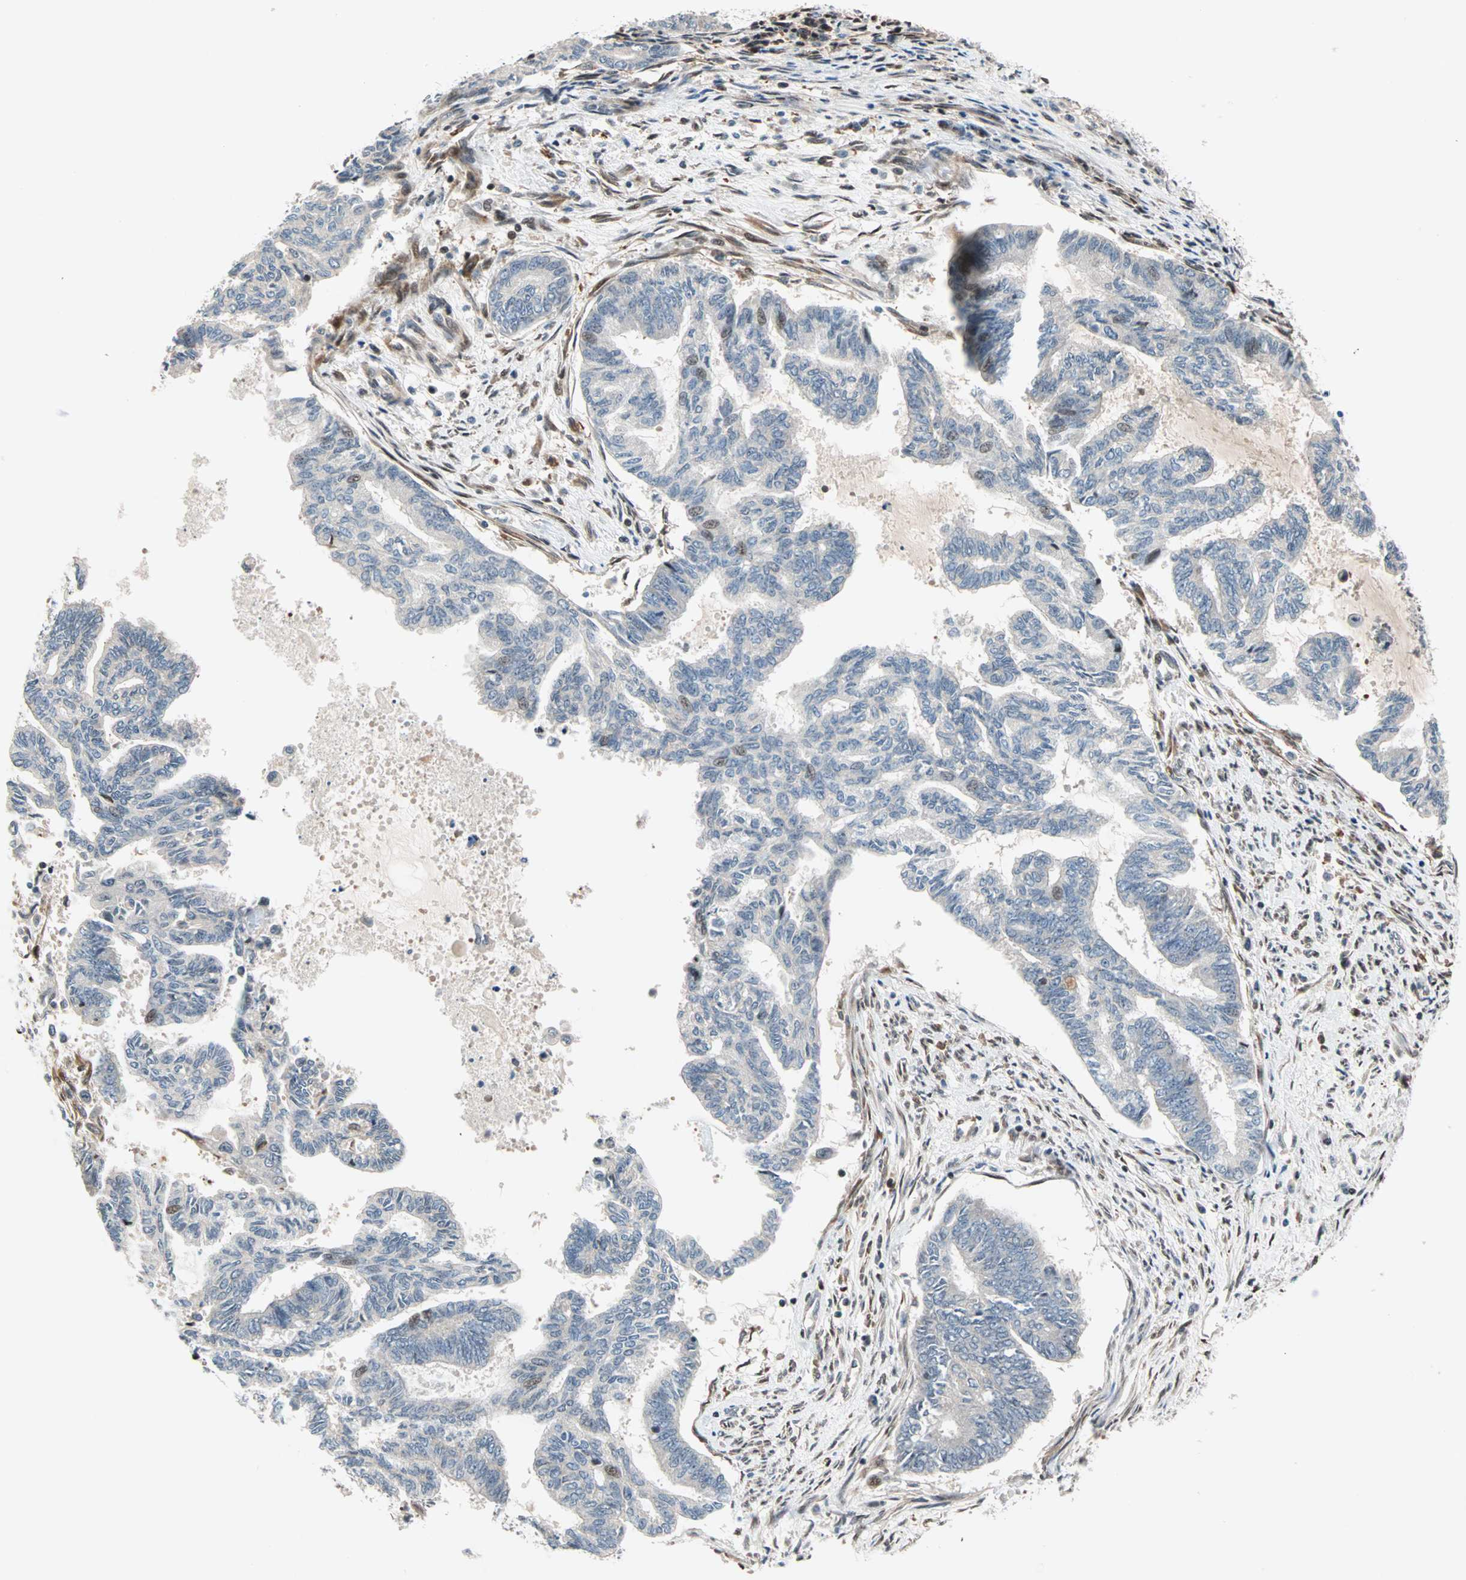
{"staining": {"intensity": "weak", "quantity": "25%-75%", "location": "cytoplasmic/membranous"}, "tissue": "endometrial cancer", "cell_type": "Tumor cells", "image_type": "cancer", "snomed": [{"axis": "morphology", "description": "Adenocarcinoma, NOS"}, {"axis": "topography", "description": "Endometrium"}], "caption": "Human endometrial cancer (adenocarcinoma) stained for a protein (brown) demonstrates weak cytoplasmic/membranous positive positivity in about 25%-75% of tumor cells.", "gene": "HECW1", "patient": {"sex": "female", "age": 86}}